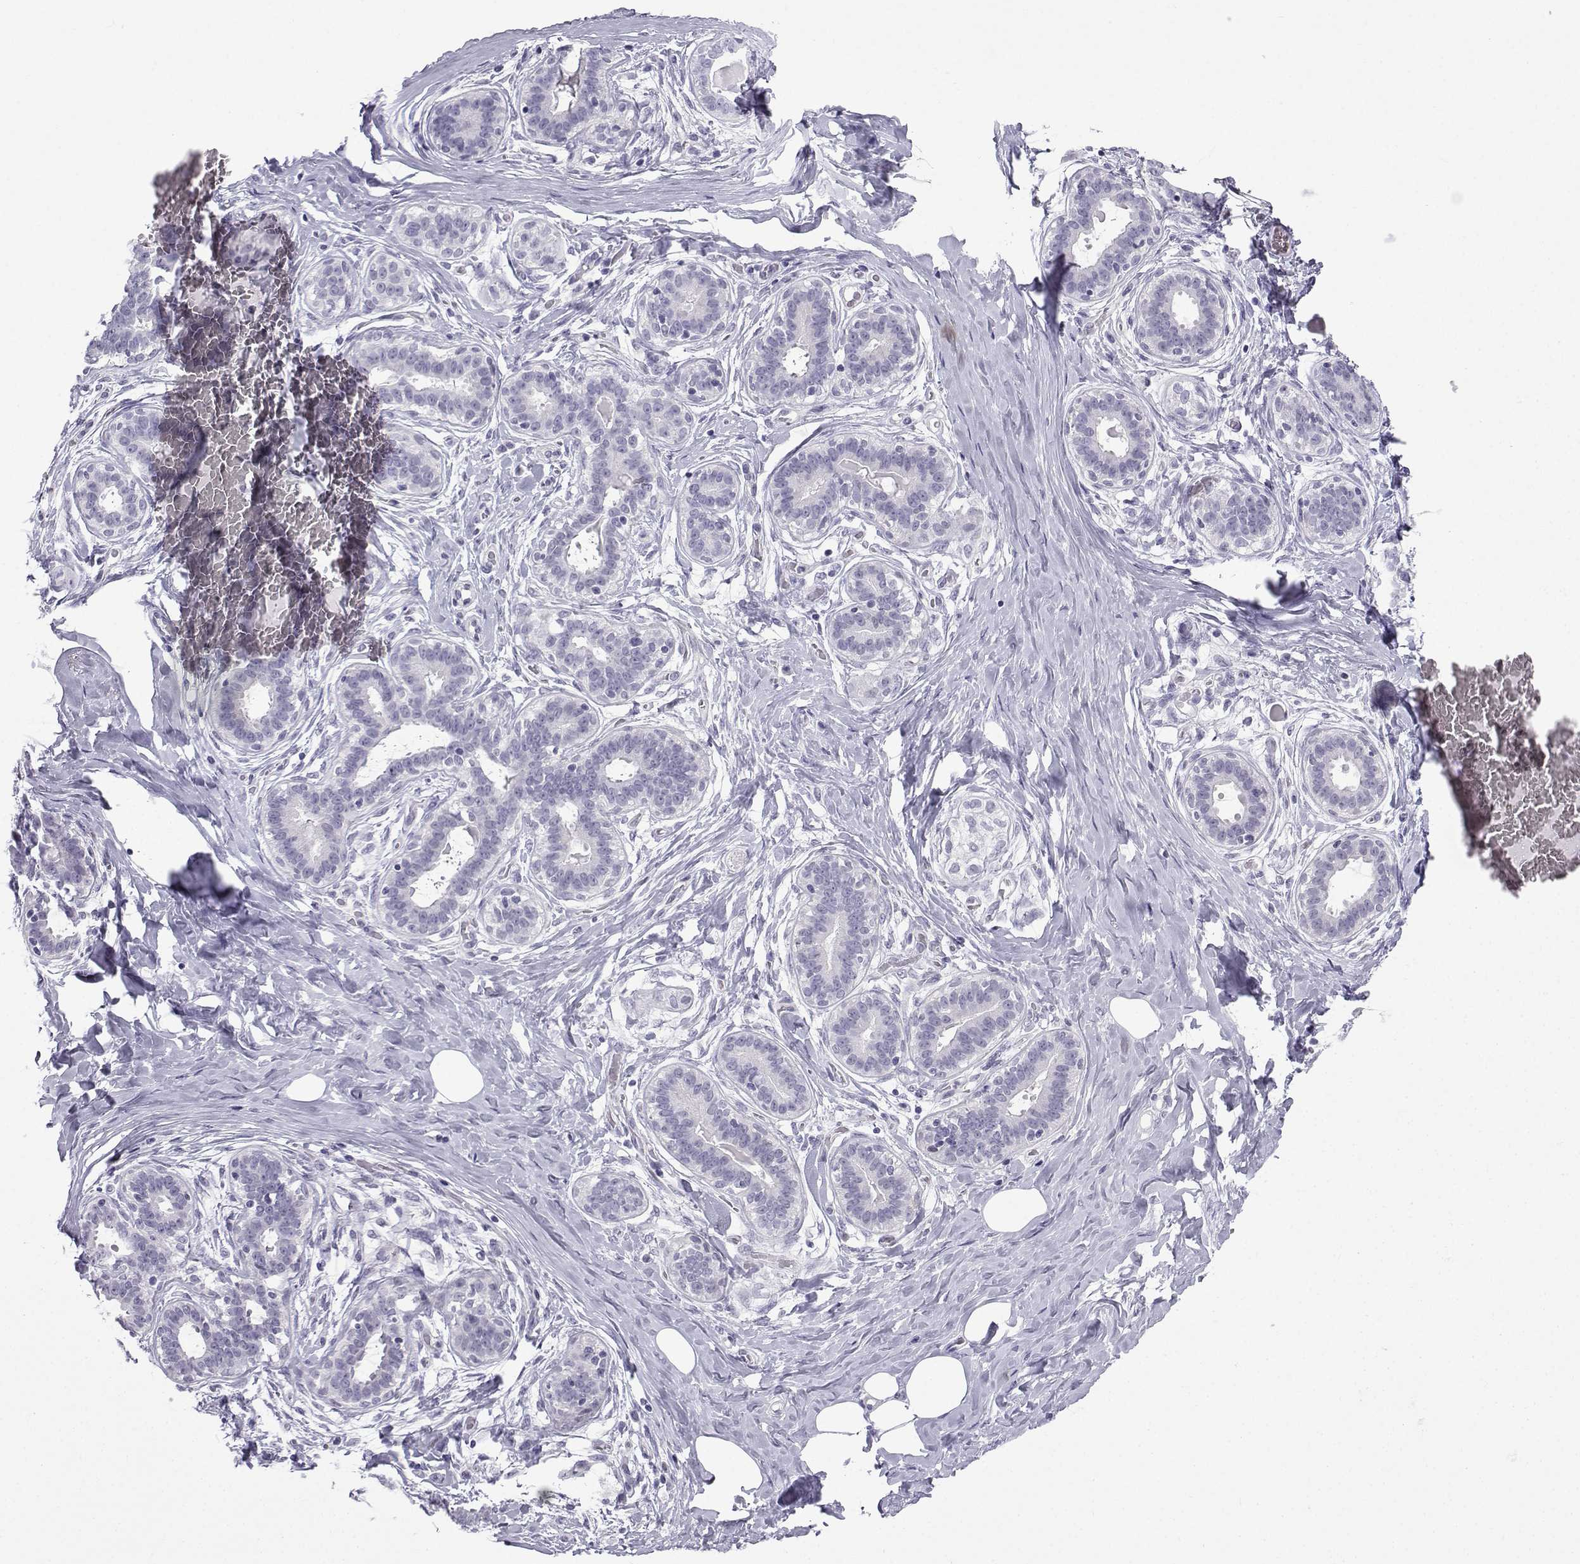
{"staining": {"intensity": "negative", "quantity": "none", "location": "none"}, "tissue": "breast", "cell_type": "Adipocytes", "image_type": "normal", "snomed": [{"axis": "morphology", "description": "Normal tissue, NOS"}, {"axis": "topography", "description": "Skin"}, {"axis": "topography", "description": "Breast"}], "caption": "A high-resolution histopathology image shows IHC staining of normal breast, which exhibits no significant staining in adipocytes. The staining was performed using DAB (3,3'-diaminobenzidine) to visualize the protein expression in brown, while the nuclei were stained in blue with hematoxylin (Magnification: 20x).", "gene": "CFAP53", "patient": {"sex": "female", "age": 43}}